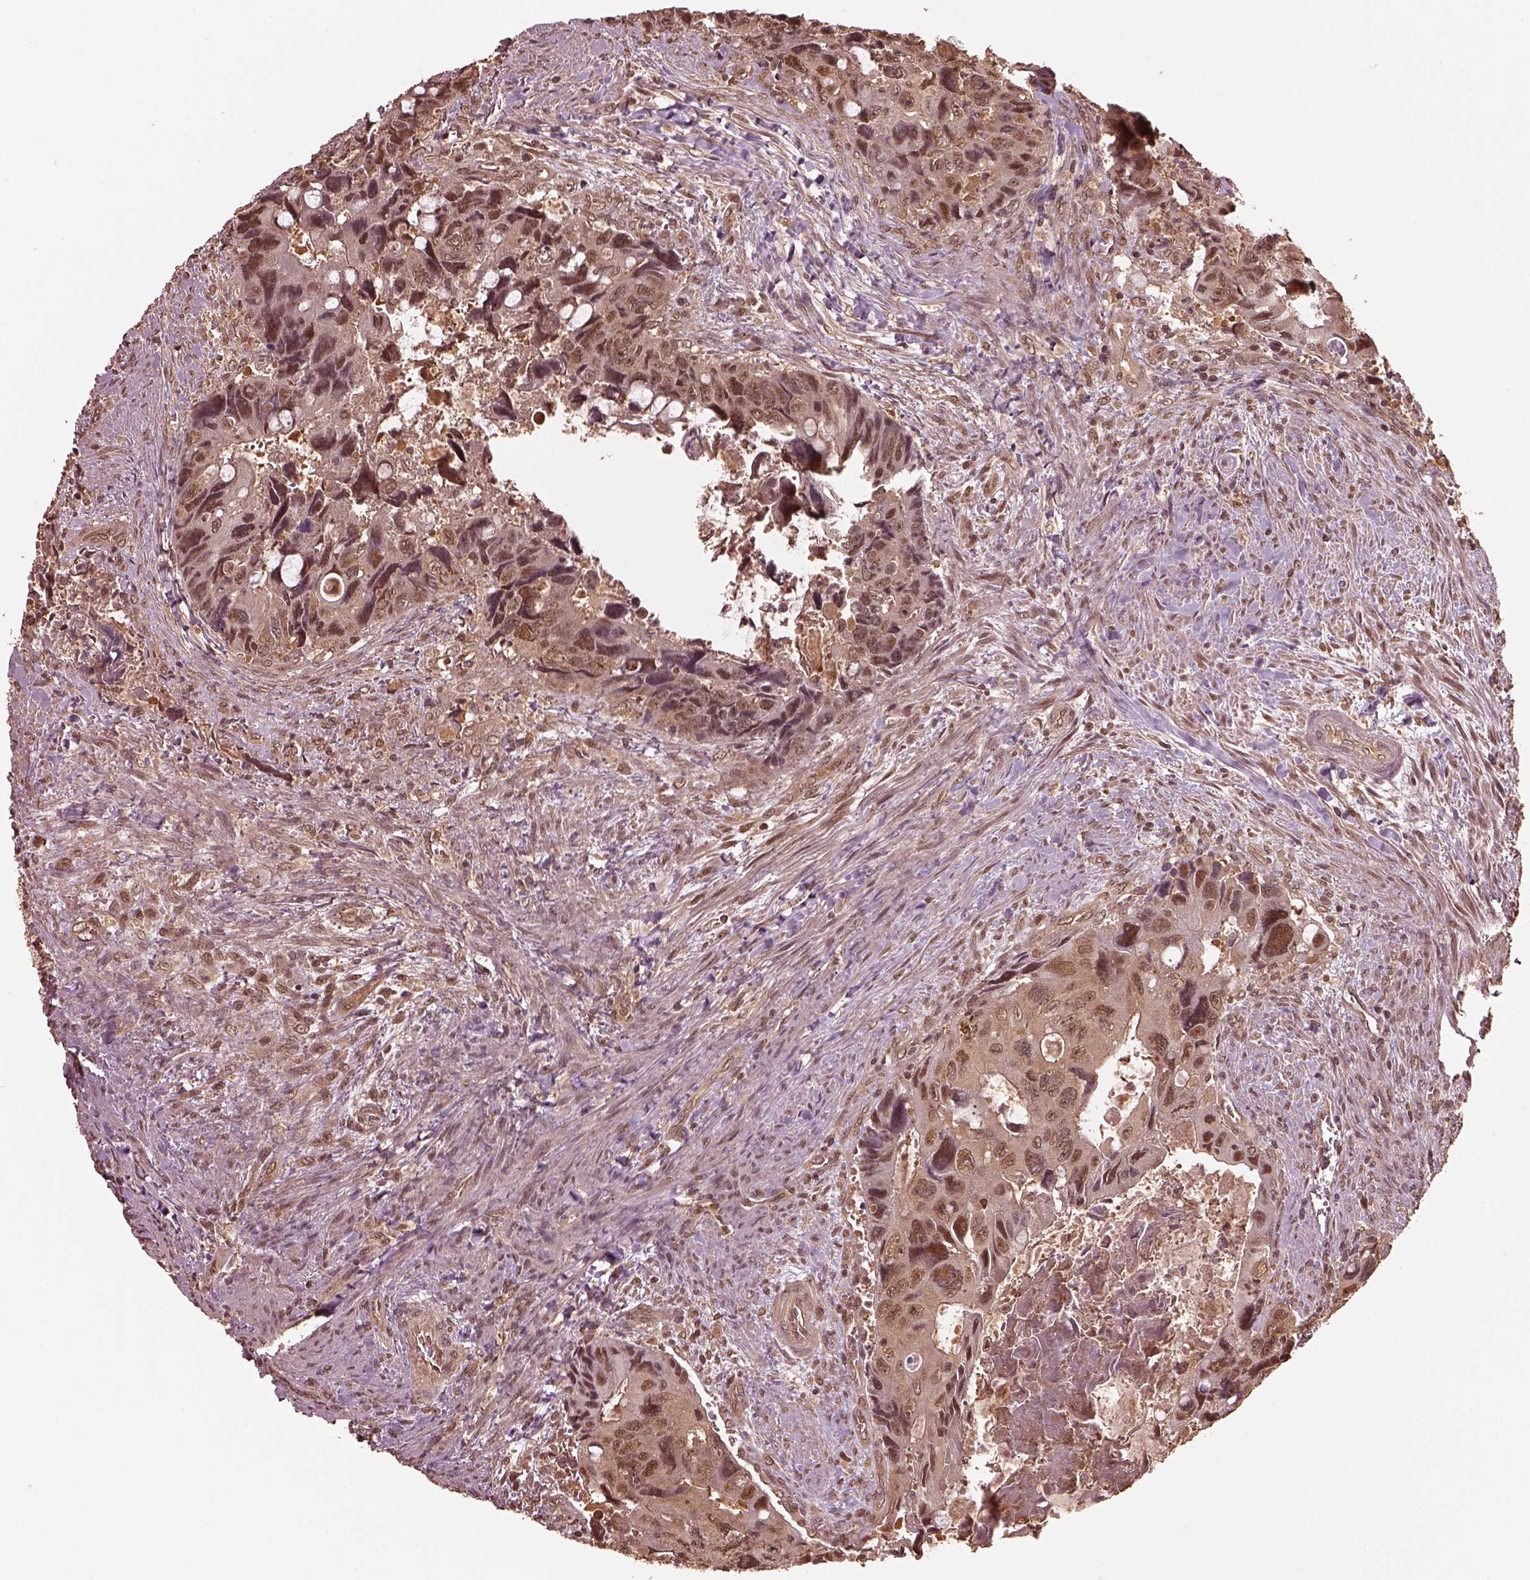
{"staining": {"intensity": "moderate", "quantity": "<25%", "location": "cytoplasmic/membranous,nuclear"}, "tissue": "colorectal cancer", "cell_type": "Tumor cells", "image_type": "cancer", "snomed": [{"axis": "morphology", "description": "Adenocarcinoma, NOS"}, {"axis": "topography", "description": "Rectum"}], "caption": "A brown stain labels moderate cytoplasmic/membranous and nuclear positivity of a protein in adenocarcinoma (colorectal) tumor cells.", "gene": "PSMC5", "patient": {"sex": "male", "age": 62}}